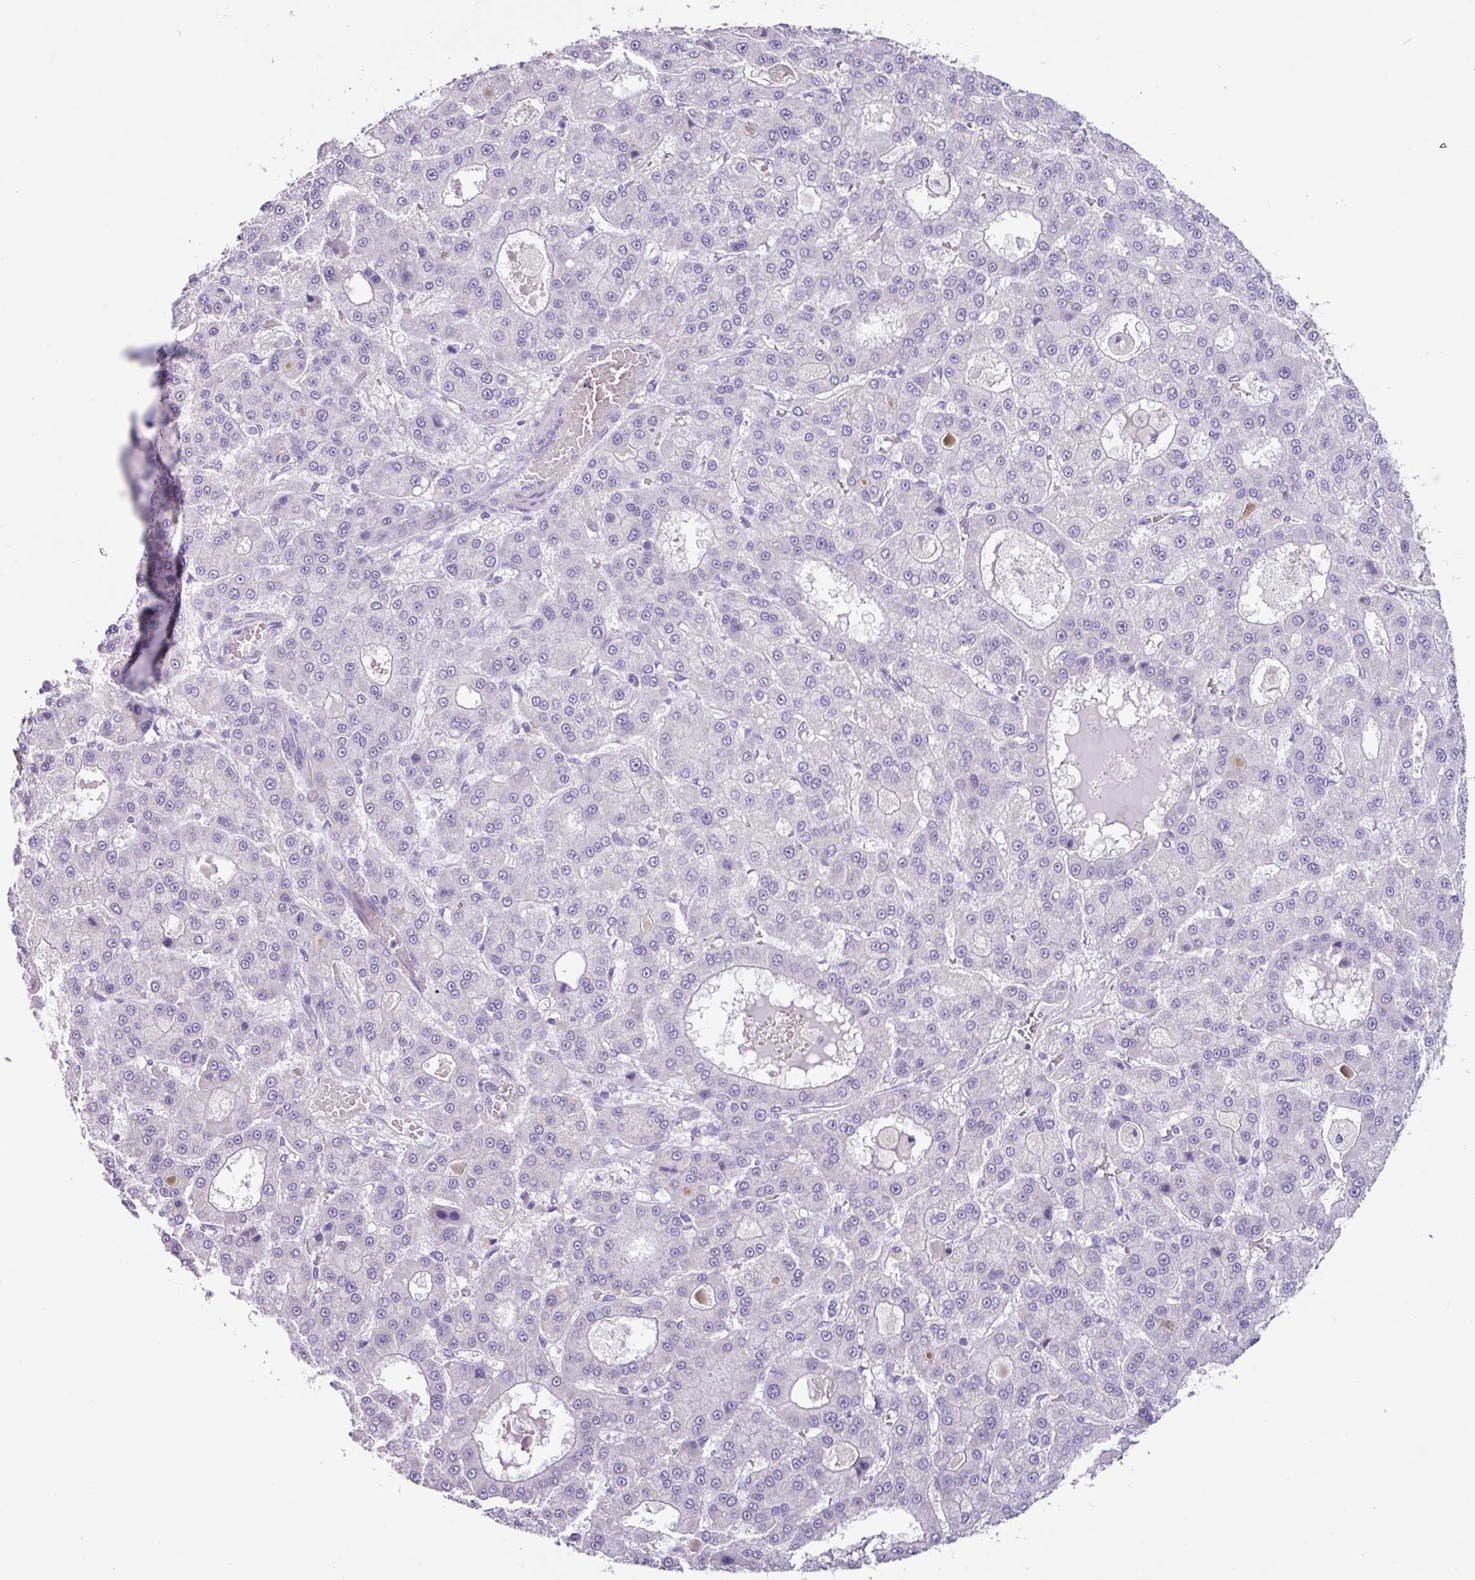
{"staining": {"intensity": "negative", "quantity": "none", "location": "none"}, "tissue": "liver cancer", "cell_type": "Tumor cells", "image_type": "cancer", "snomed": [{"axis": "morphology", "description": "Carcinoma, Hepatocellular, NOS"}, {"axis": "topography", "description": "Liver"}], "caption": "Tumor cells show no significant positivity in liver cancer. (DAB immunohistochemistry (IHC) visualized using brightfield microscopy, high magnification).", "gene": "OTX1", "patient": {"sex": "male", "age": 70}}